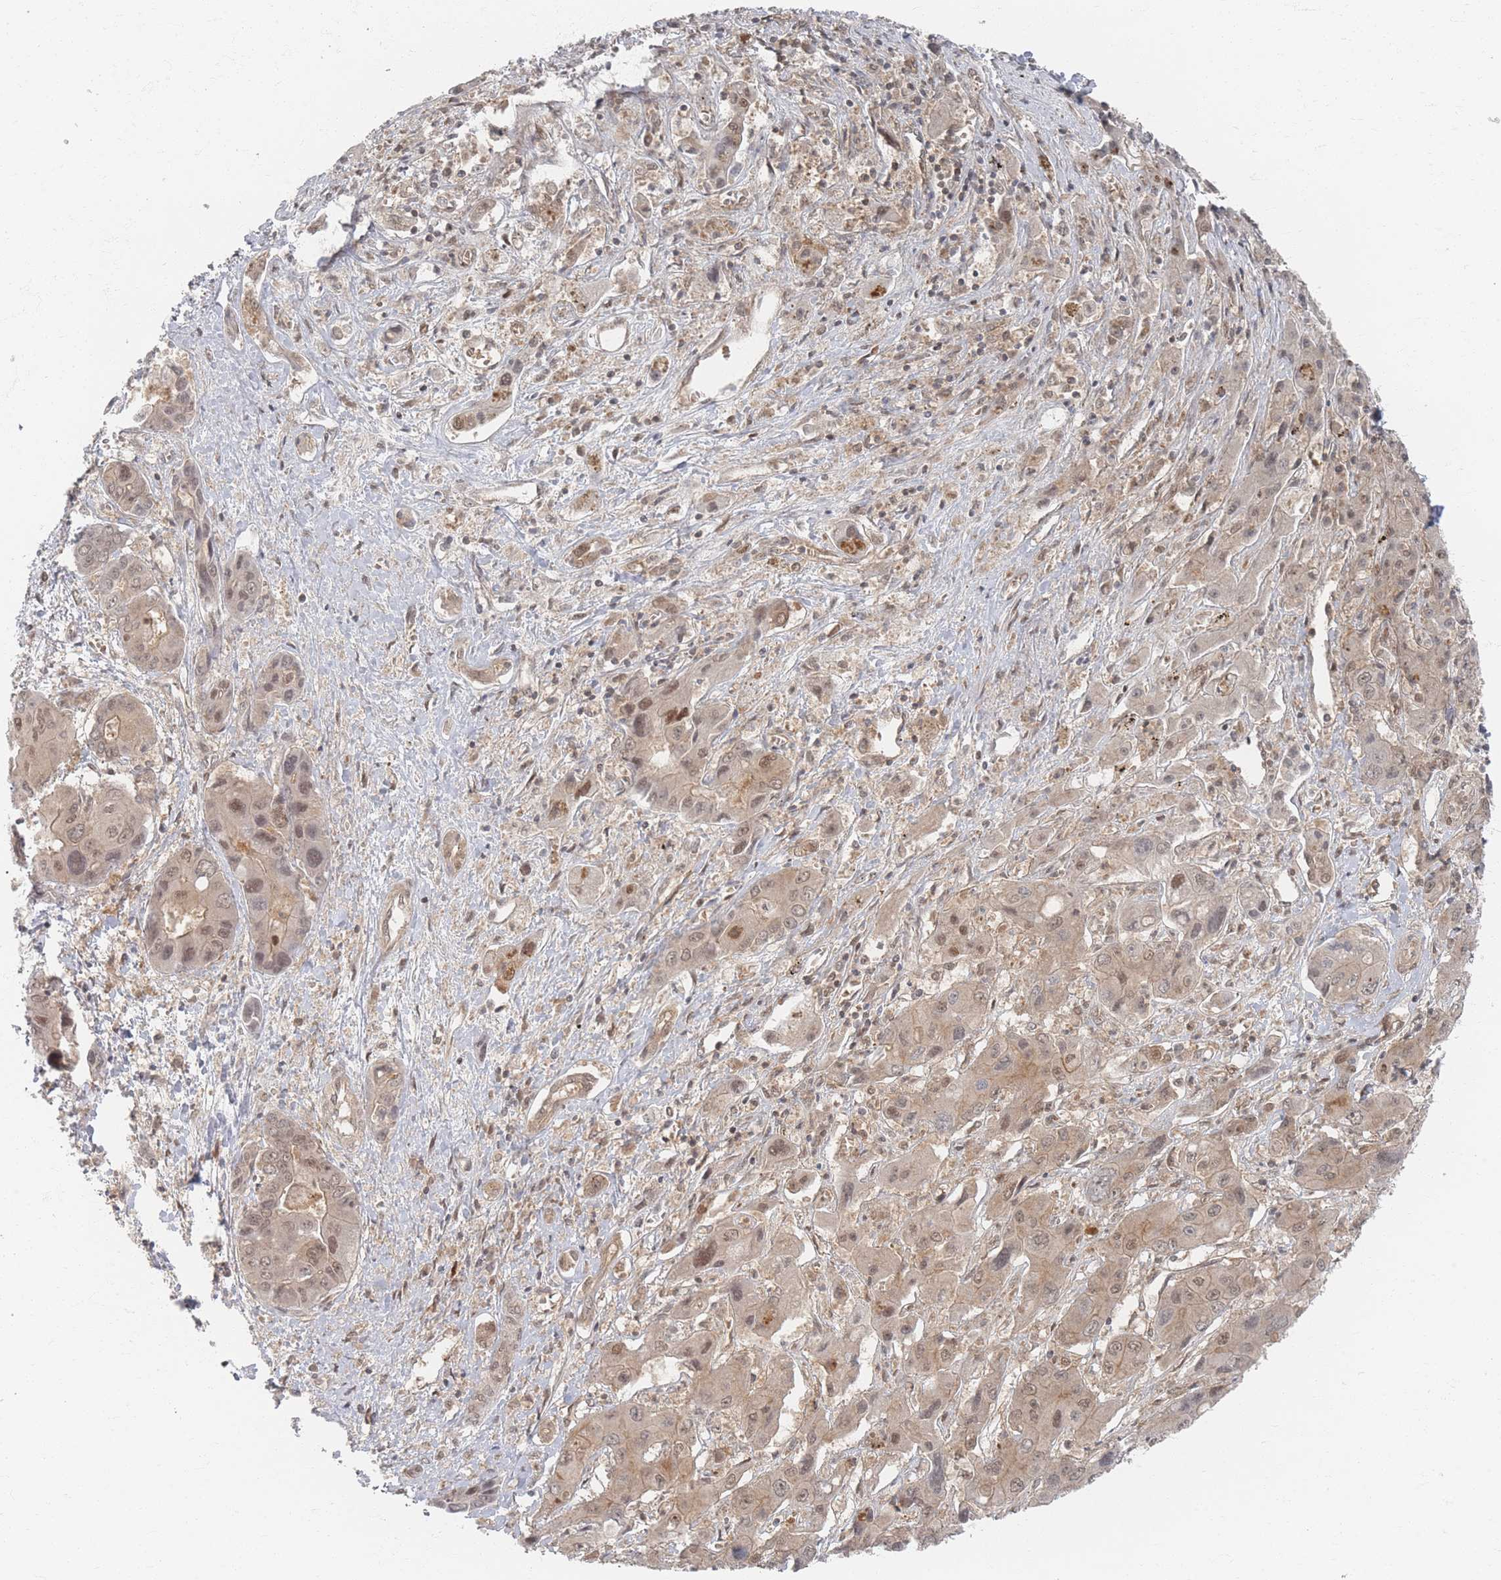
{"staining": {"intensity": "weak", "quantity": "25%-75%", "location": "cytoplasmic/membranous,nuclear"}, "tissue": "liver cancer", "cell_type": "Tumor cells", "image_type": "cancer", "snomed": [{"axis": "morphology", "description": "Cholangiocarcinoma"}, {"axis": "topography", "description": "Liver"}], "caption": "Immunohistochemical staining of cholangiocarcinoma (liver) exhibits low levels of weak cytoplasmic/membranous and nuclear positivity in about 25%-75% of tumor cells.", "gene": "PSMD9", "patient": {"sex": "male", "age": 67}}